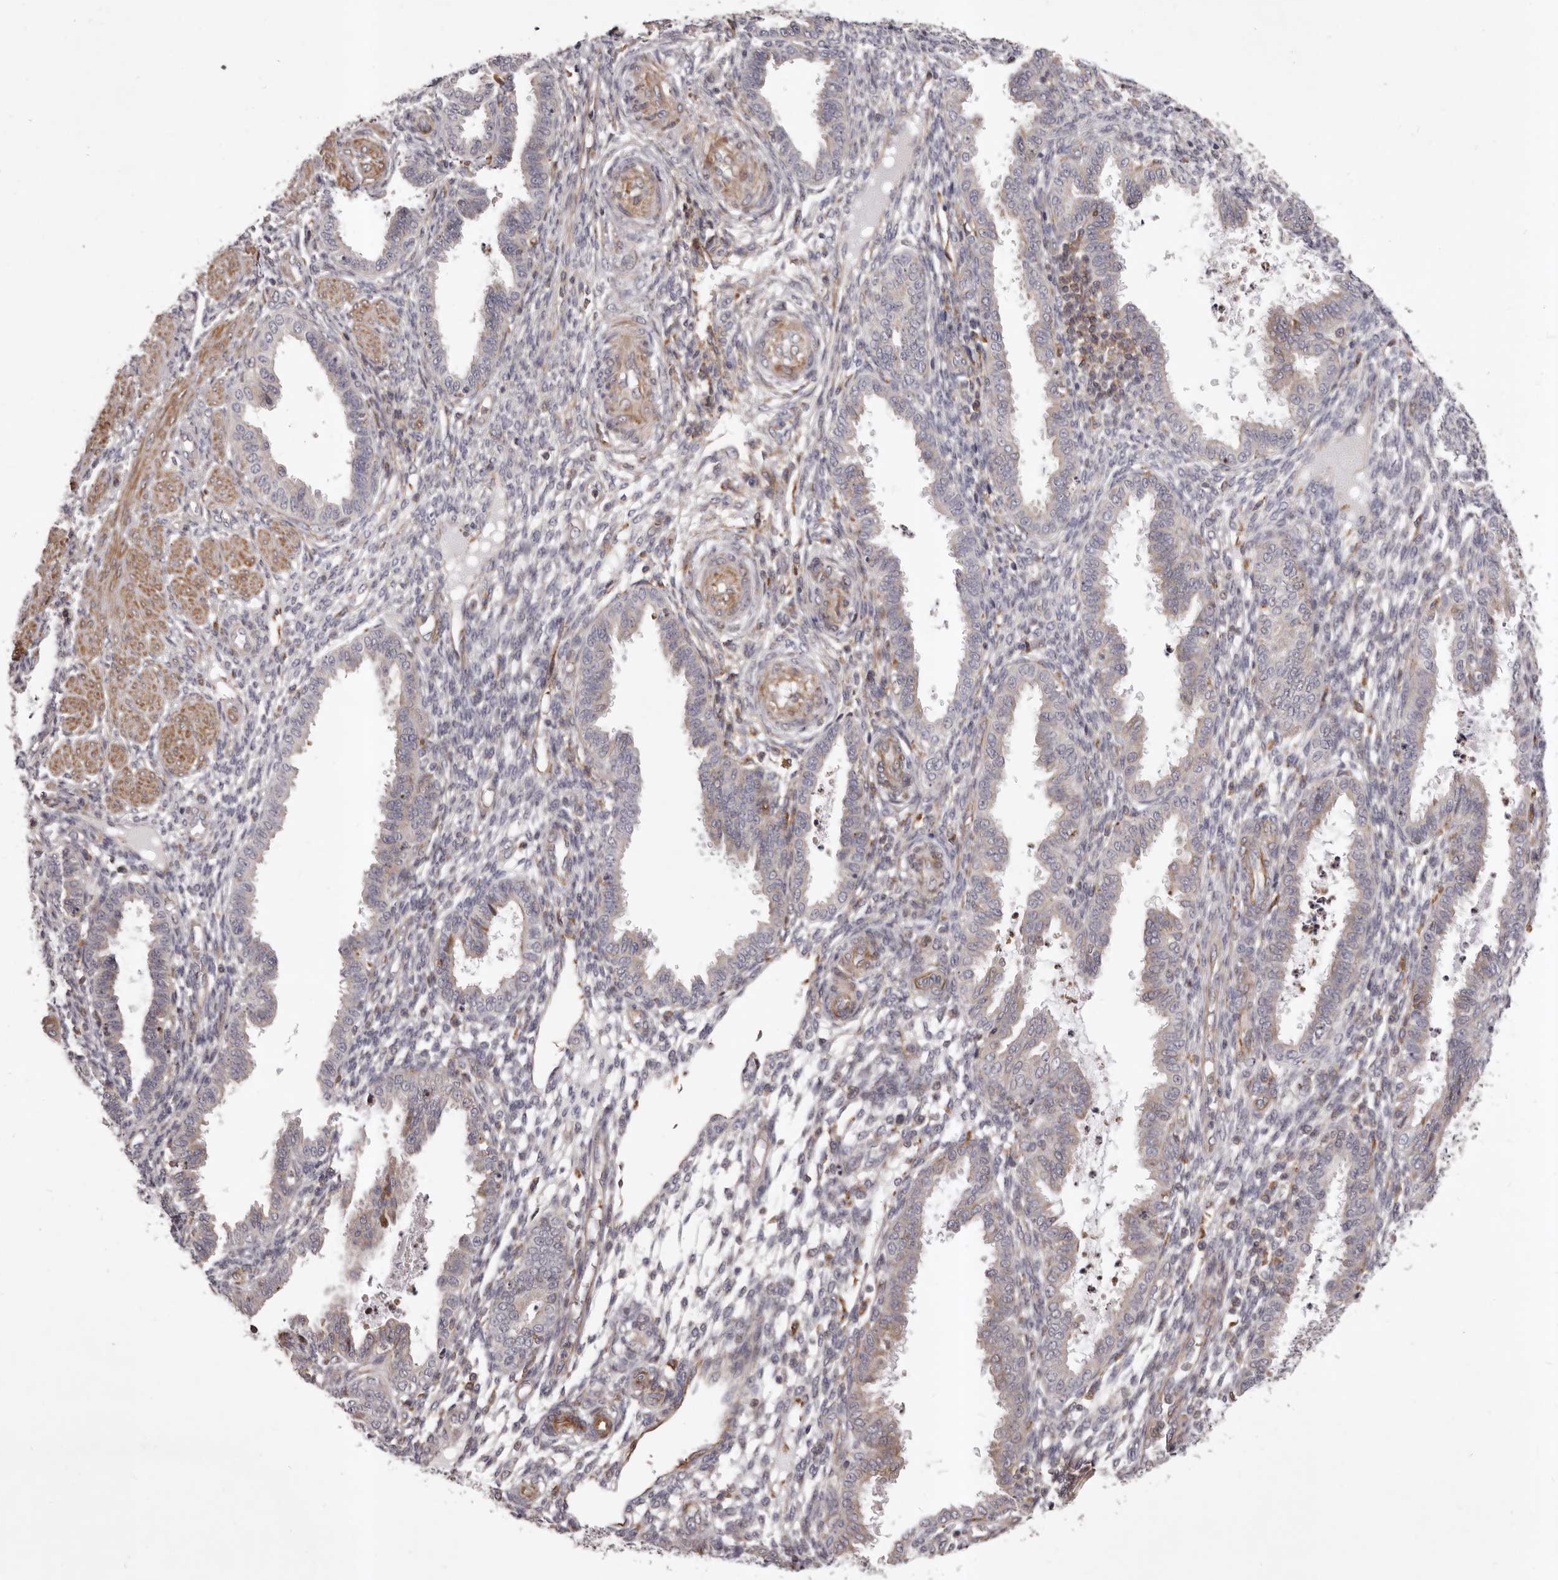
{"staining": {"intensity": "negative", "quantity": "none", "location": "none"}, "tissue": "endometrium", "cell_type": "Cells in endometrial stroma", "image_type": "normal", "snomed": [{"axis": "morphology", "description": "Normal tissue, NOS"}, {"axis": "topography", "description": "Endometrium"}], "caption": "Cells in endometrial stroma are negative for protein expression in unremarkable human endometrium. (Stains: DAB (3,3'-diaminobenzidine) IHC with hematoxylin counter stain, Microscopy: brightfield microscopy at high magnification).", "gene": "ALPK1", "patient": {"sex": "female", "age": 33}}